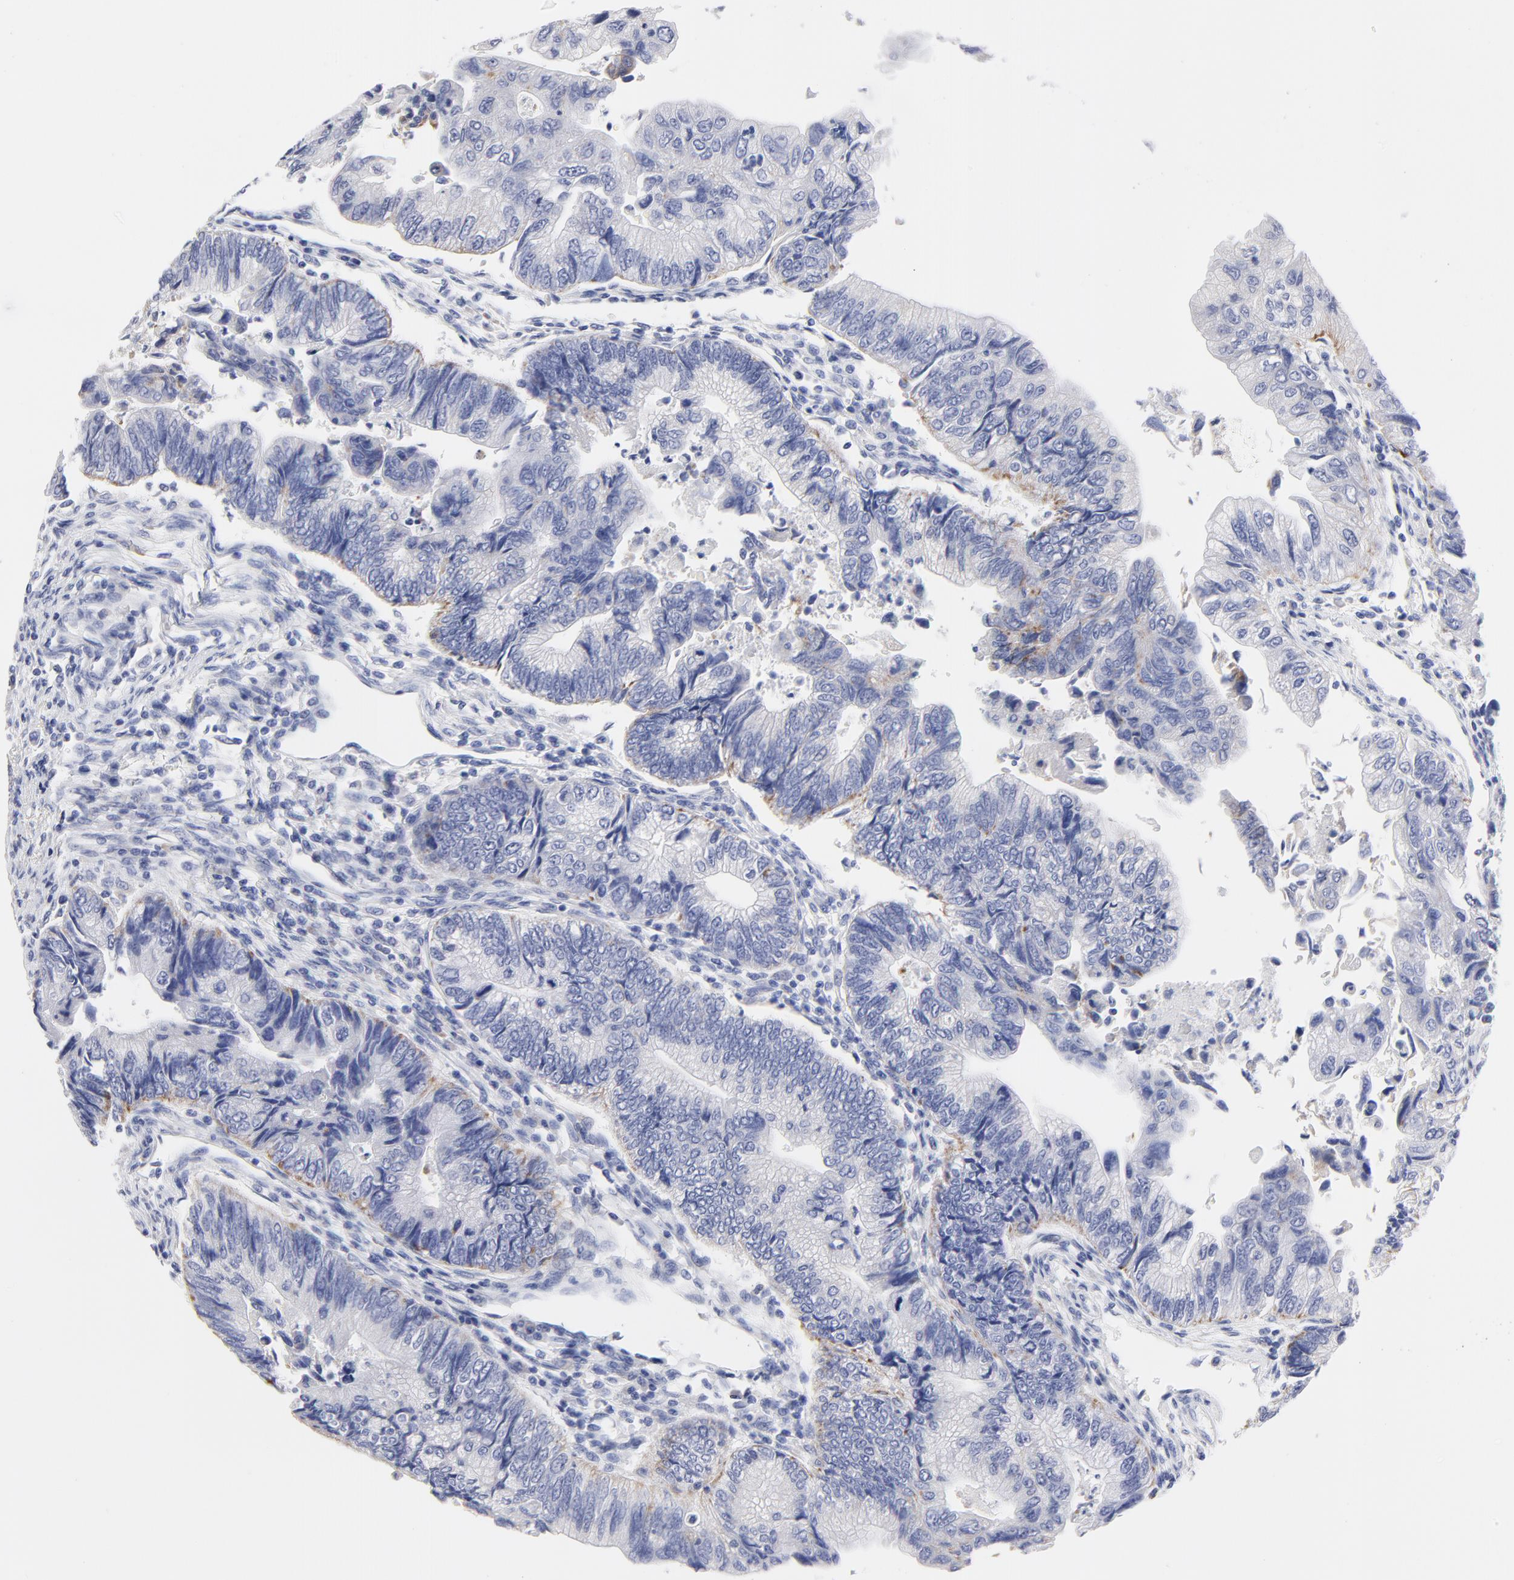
{"staining": {"intensity": "negative", "quantity": "none", "location": "none"}, "tissue": "colorectal cancer", "cell_type": "Tumor cells", "image_type": "cancer", "snomed": [{"axis": "morphology", "description": "Adenocarcinoma, NOS"}, {"axis": "topography", "description": "Colon"}], "caption": "Immunohistochemical staining of adenocarcinoma (colorectal) demonstrates no significant positivity in tumor cells.", "gene": "DUSP9", "patient": {"sex": "female", "age": 11}}